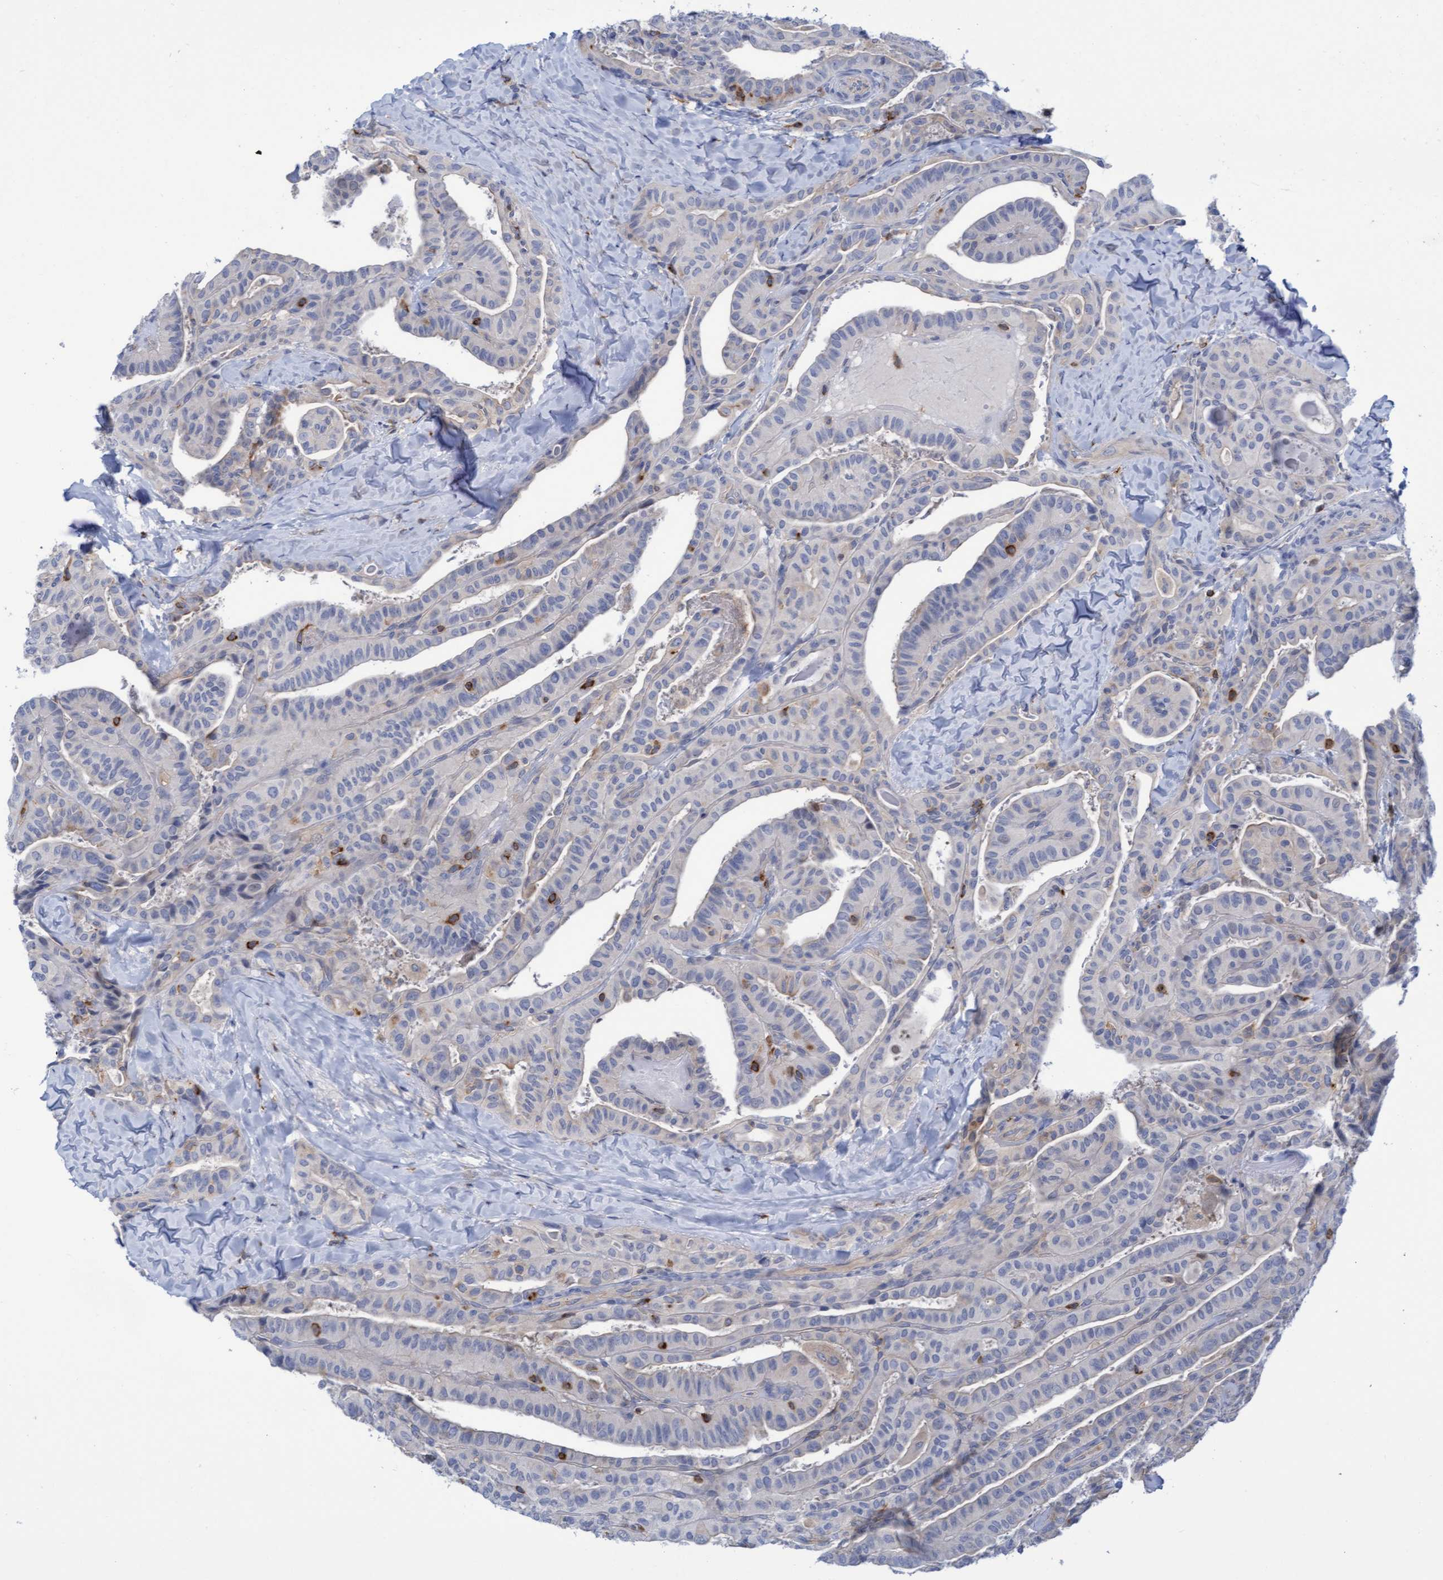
{"staining": {"intensity": "weak", "quantity": "<25%", "location": "cytoplasmic/membranous"}, "tissue": "thyroid cancer", "cell_type": "Tumor cells", "image_type": "cancer", "snomed": [{"axis": "morphology", "description": "Papillary adenocarcinoma, NOS"}, {"axis": "topography", "description": "Thyroid gland"}], "caption": "A micrograph of human thyroid cancer is negative for staining in tumor cells.", "gene": "FNBP1", "patient": {"sex": "male", "age": 77}}